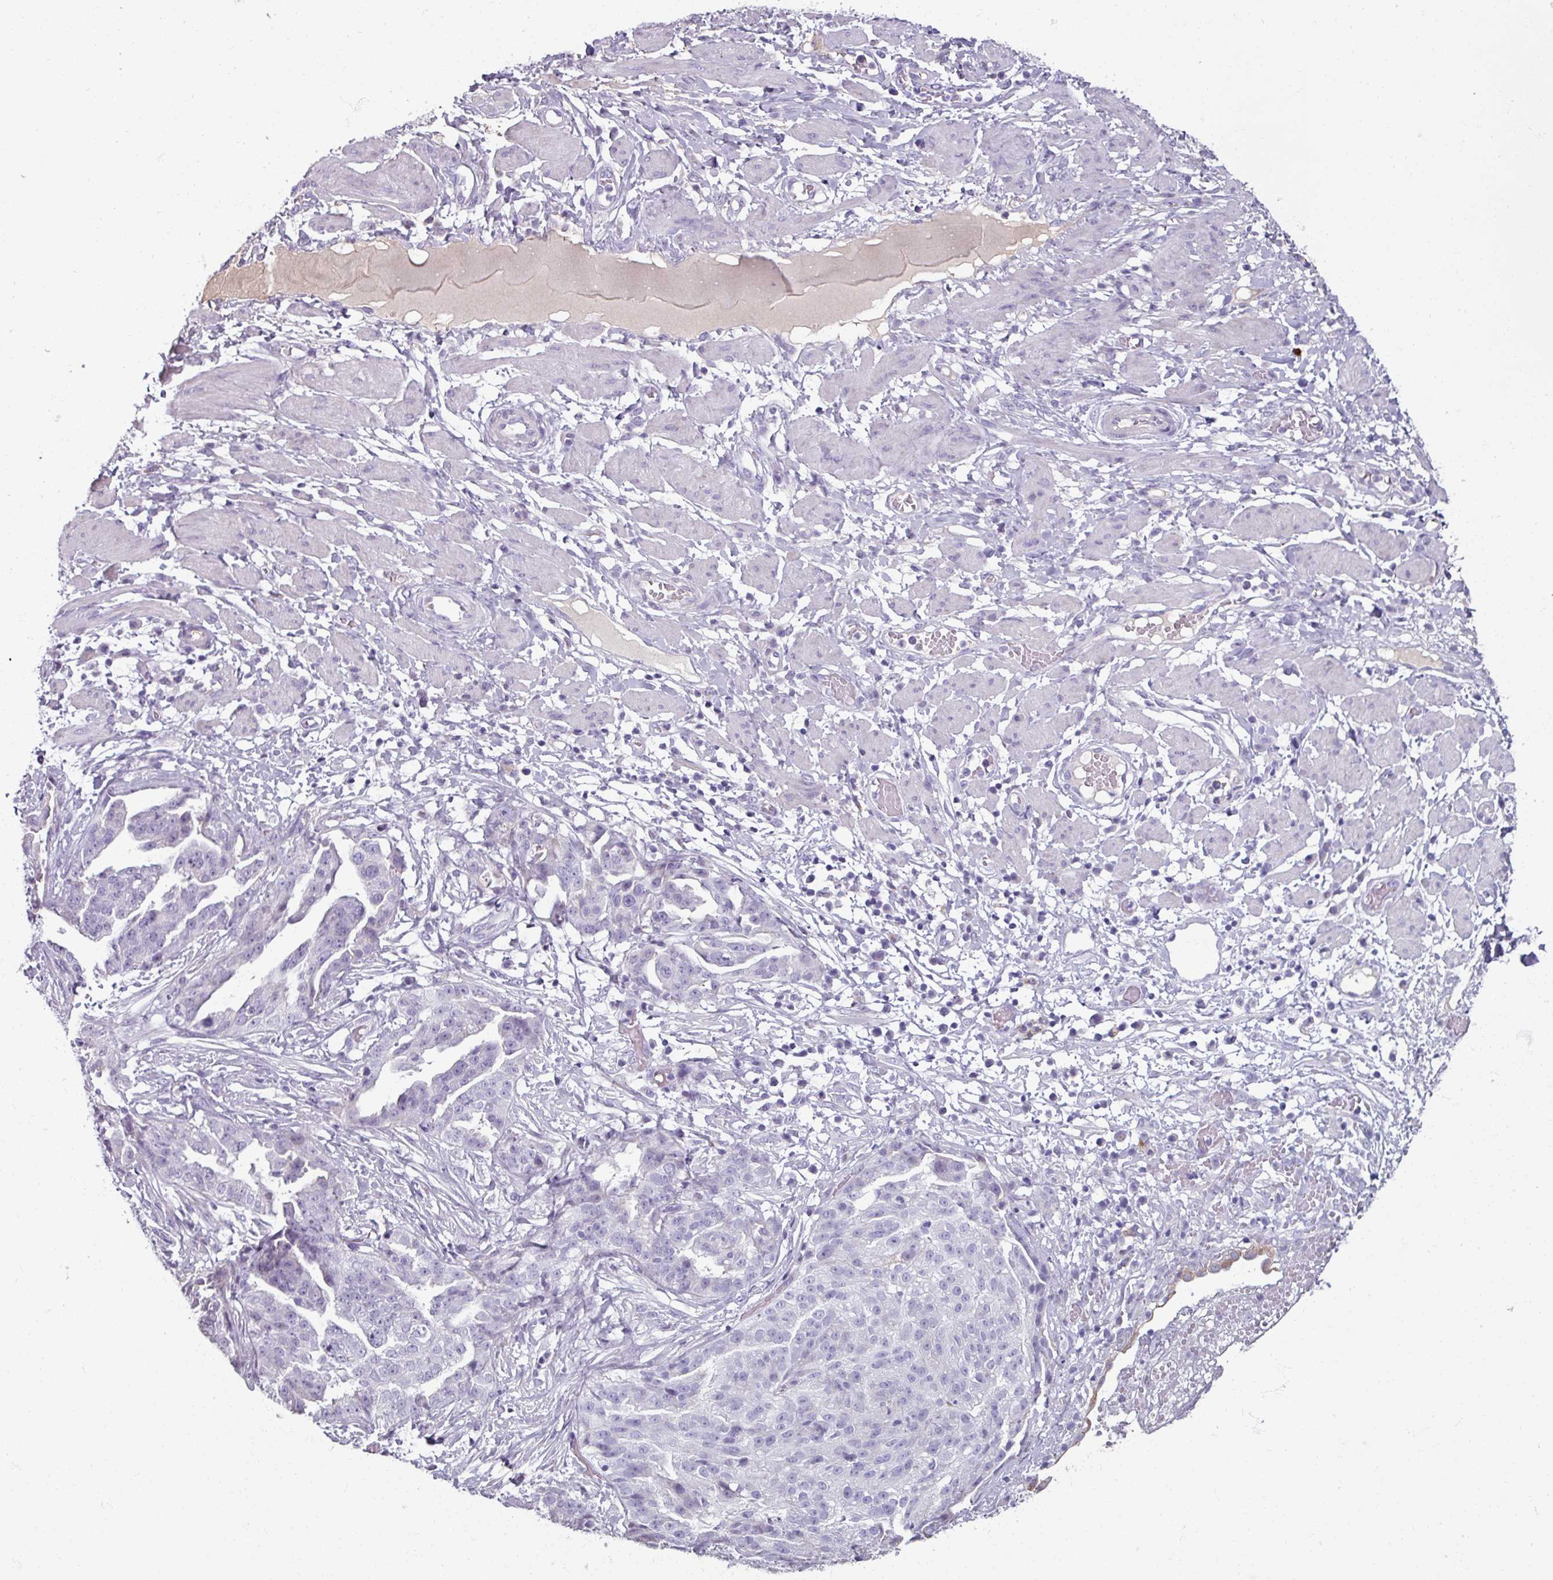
{"staining": {"intensity": "negative", "quantity": "none", "location": "none"}, "tissue": "ovarian cancer", "cell_type": "Tumor cells", "image_type": "cancer", "snomed": [{"axis": "morphology", "description": "Cystadenocarcinoma, serous, NOS"}, {"axis": "topography", "description": "Ovary"}], "caption": "This is a image of IHC staining of ovarian serous cystadenocarcinoma, which shows no expression in tumor cells.", "gene": "SPESP1", "patient": {"sex": "female", "age": 58}}